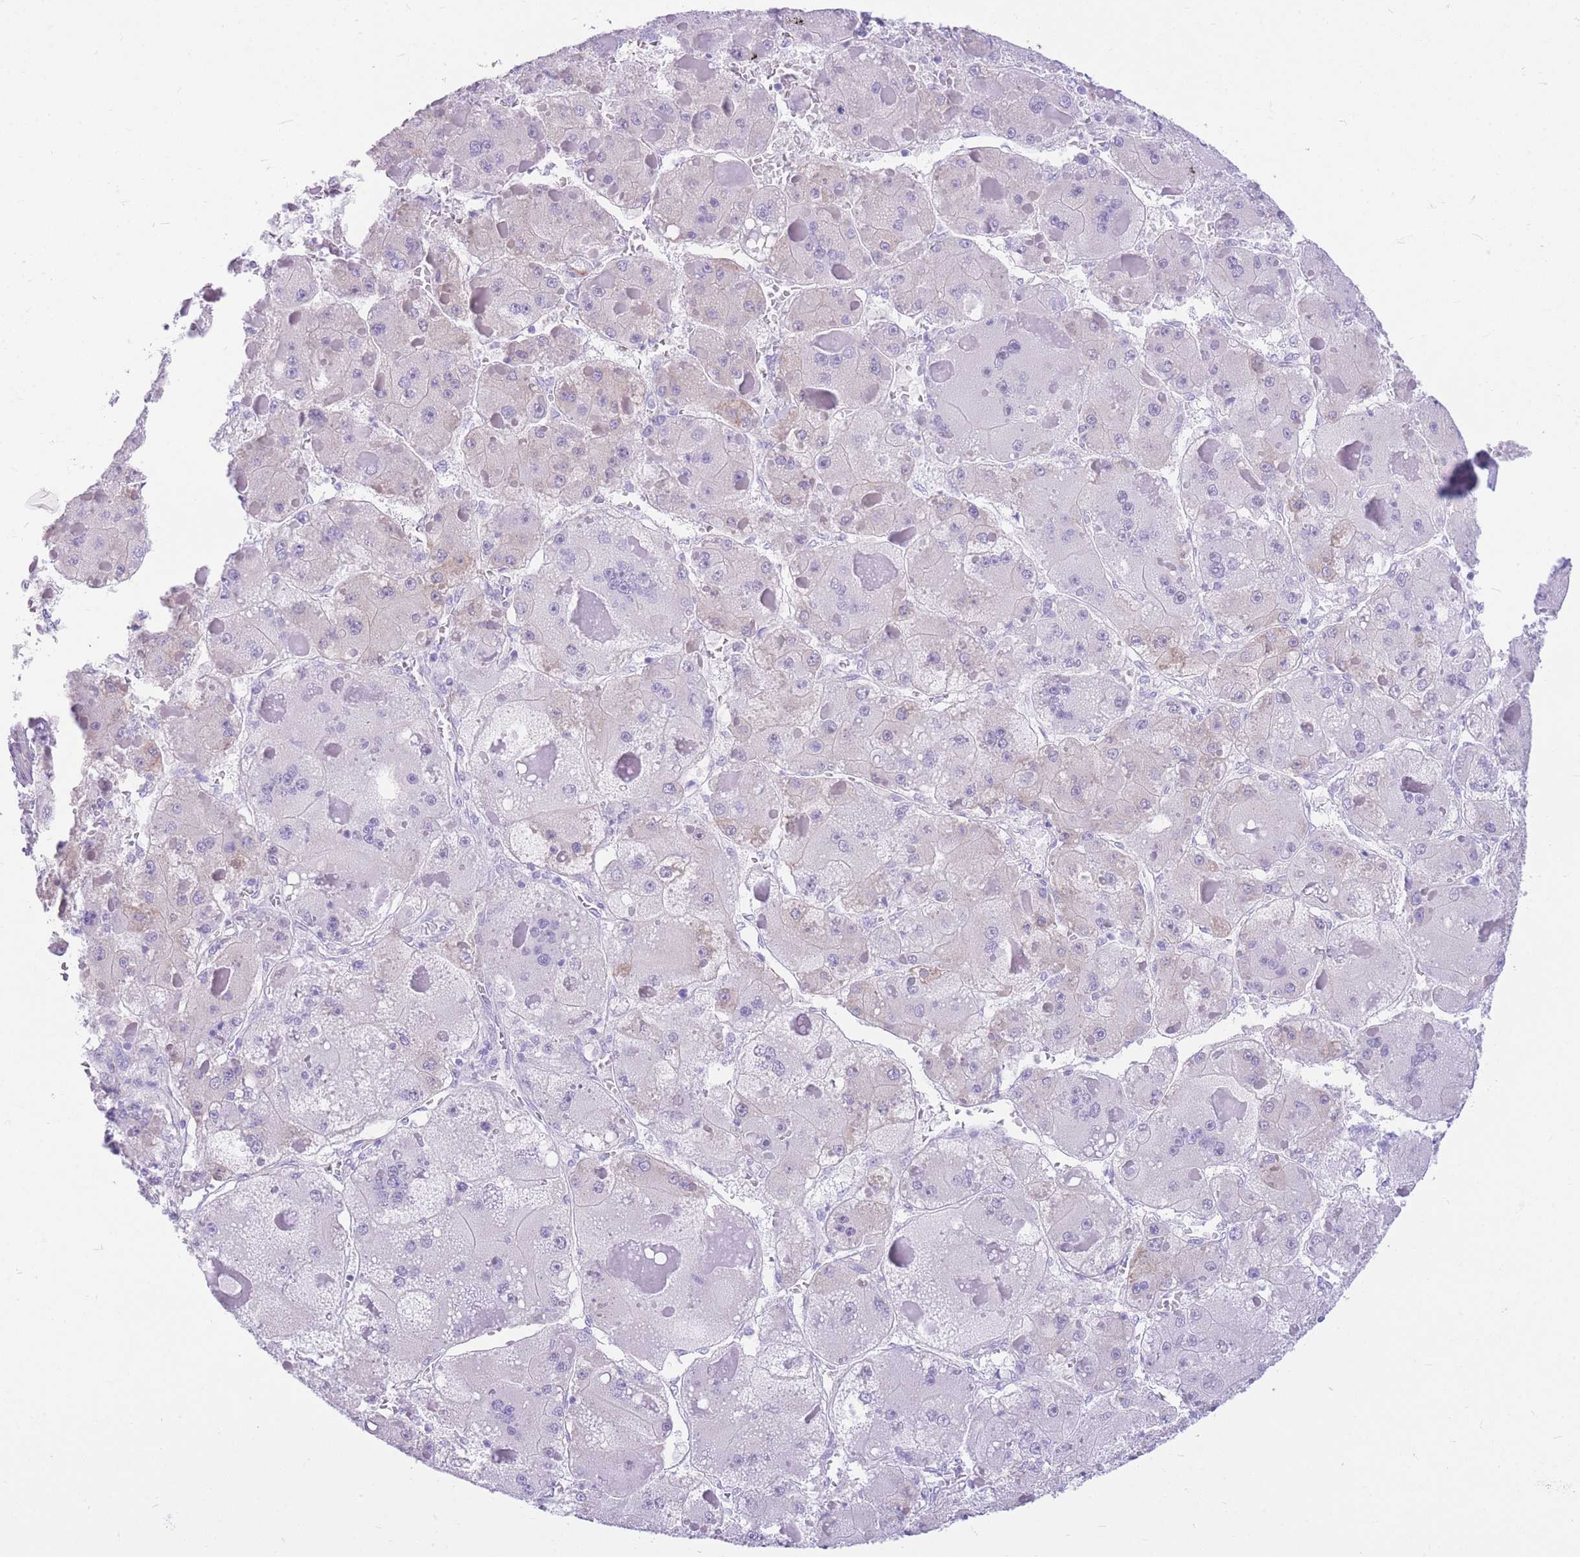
{"staining": {"intensity": "negative", "quantity": "none", "location": "none"}, "tissue": "liver cancer", "cell_type": "Tumor cells", "image_type": "cancer", "snomed": [{"axis": "morphology", "description": "Carcinoma, Hepatocellular, NOS"}, {"axis": "topography", "description": "Liver"}], "caption": "This image is of liver cancer (hepatocellular carcinoma) stained with immunohistochemistry to label a protein in brown with the nuclei are counter-stained blue. There is no expression in tumor cells. (IHC, brightfield microscopy, high magnification).", "gene": "ZNF311", "patient": {"sex": "female", "age": 73}}